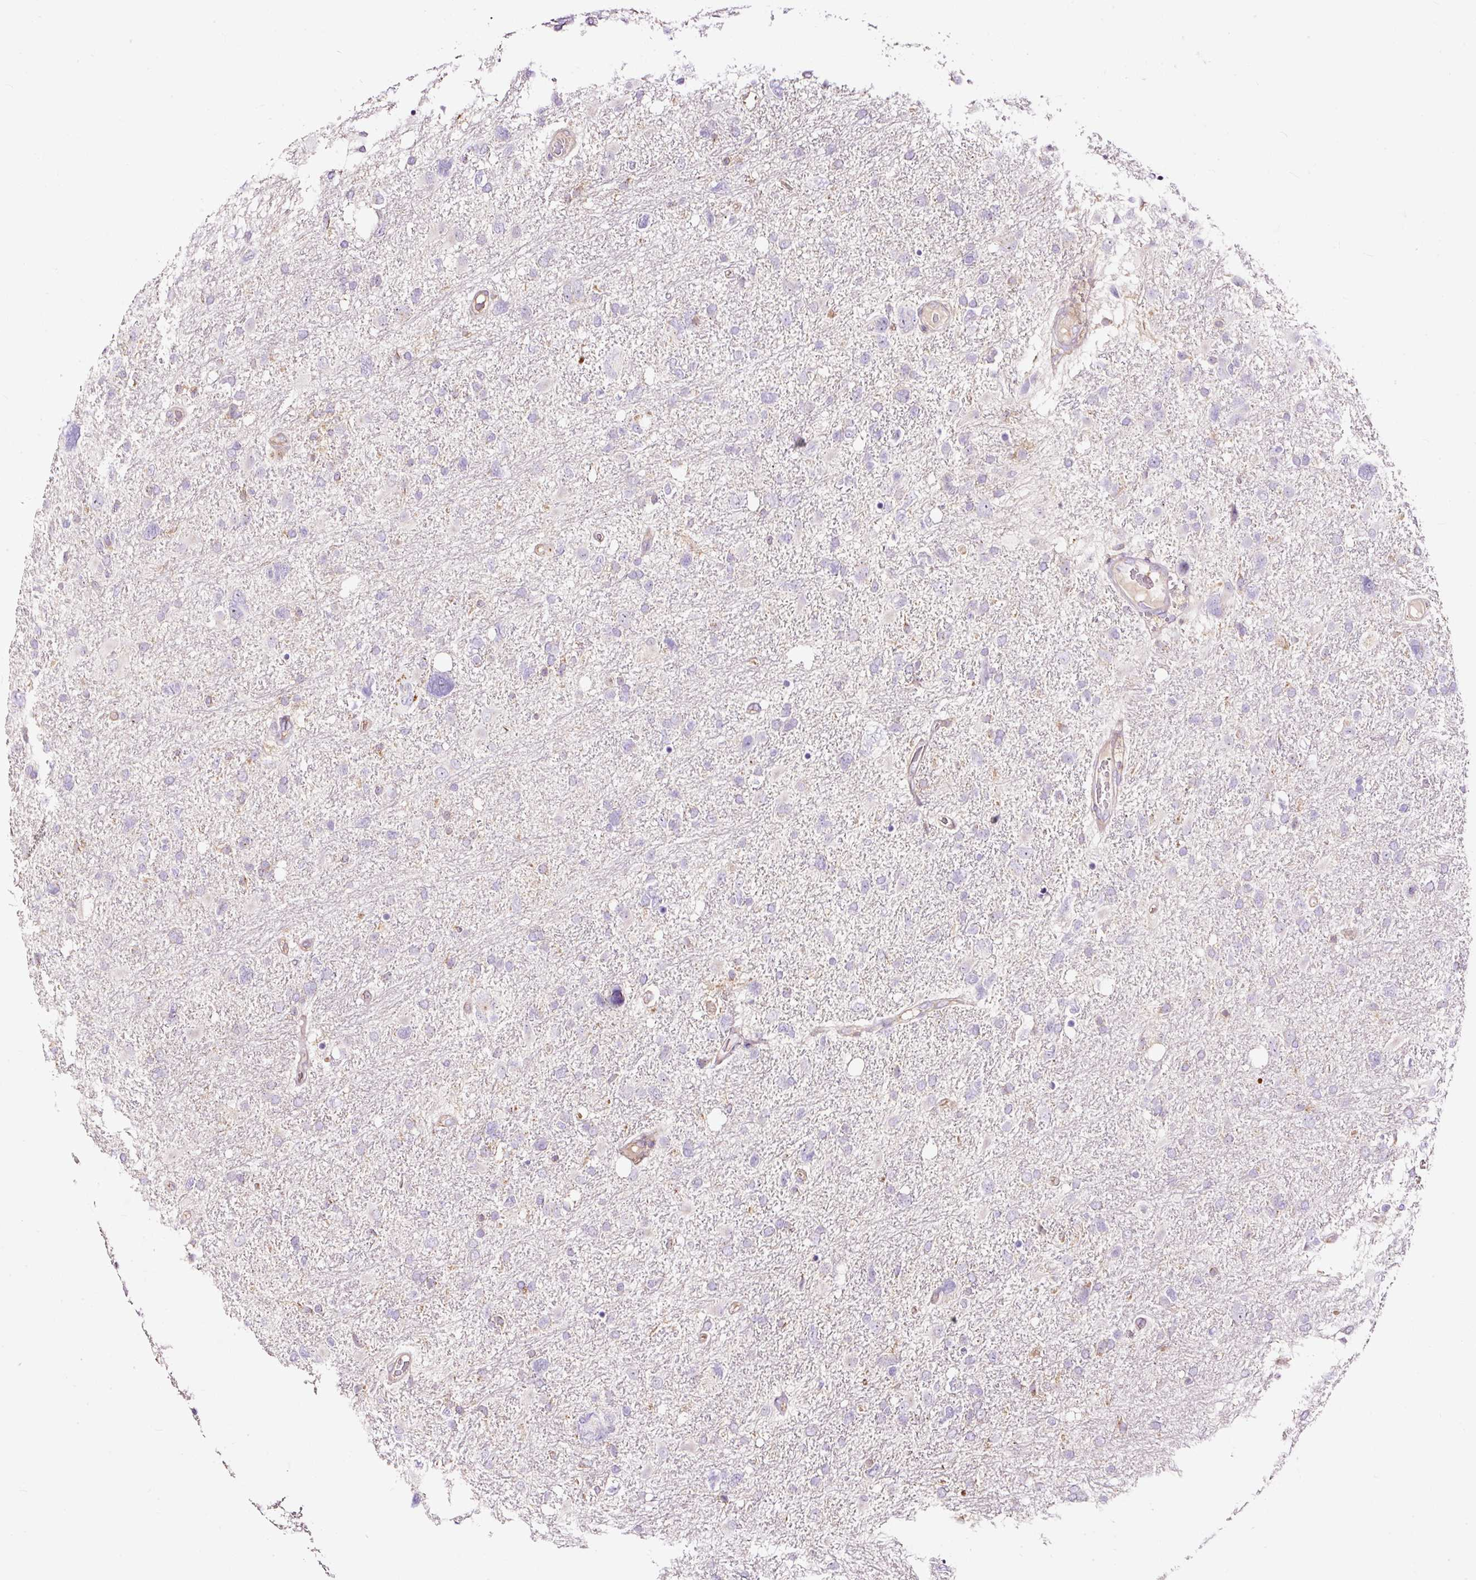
{"staining": {"intensity": "negative", "quantity": "none", "location": "none"}, "tissue": "glioma", "cell_type": "Tumor cells", "image_type": "cancer", "snomed": [{"axis": "morphology", "description": "Glioma, malignant, High grade"}, {"axis": "topography", "description": "Brain"}], "caption": "The immunohistochemistry (IHC) image has no significant expression in tumor cells of glioma tissue.", "gene": "BOLA3", "patient": {"sex": "male", "age": 61}}